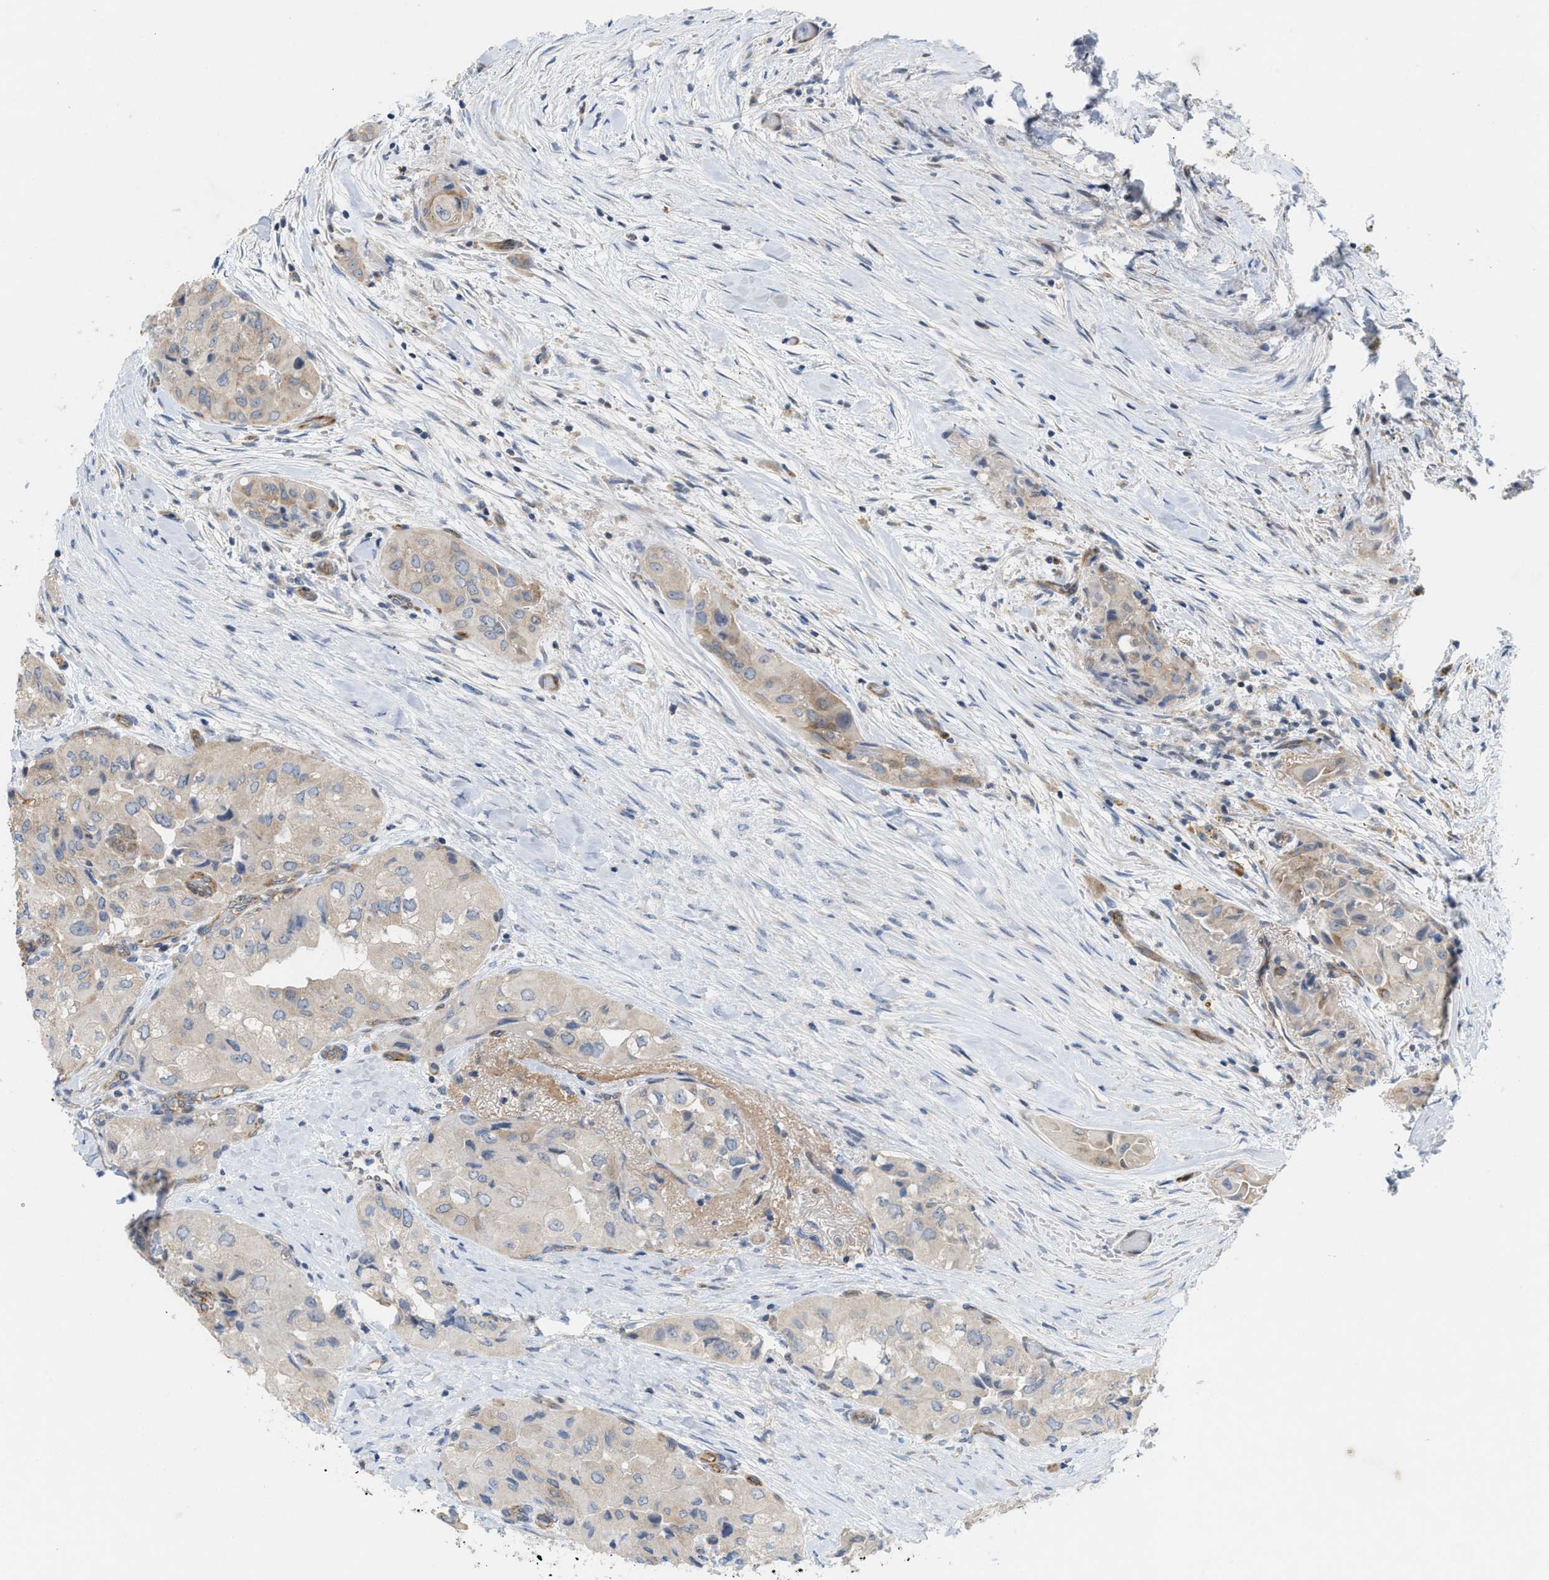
{"staining": {"intensity": "moderate", "quantity": "<25%", "location": "cytoplasmic/membranous"}, "tissue": "thyroid cancer", "cell_type": "Tumor cells", "image_type": "cancer", "snomed": [{"axis": "morphology", "description": "Papillary adenocarcinoma, NOS"}, {"axis": "topography", "description": "Thyroid gland"}], "caption": "Protein analysis of papillary adenocarcinoma (thyroid) tissue shows moderate cytoplasmic/membranous staining in about <25% of tumor cells. (brown staining indicates protein expression, while blue staining denotes nuclei).", "gene": "UBAP2", "patient": {"sex": "female", "age": 59}}